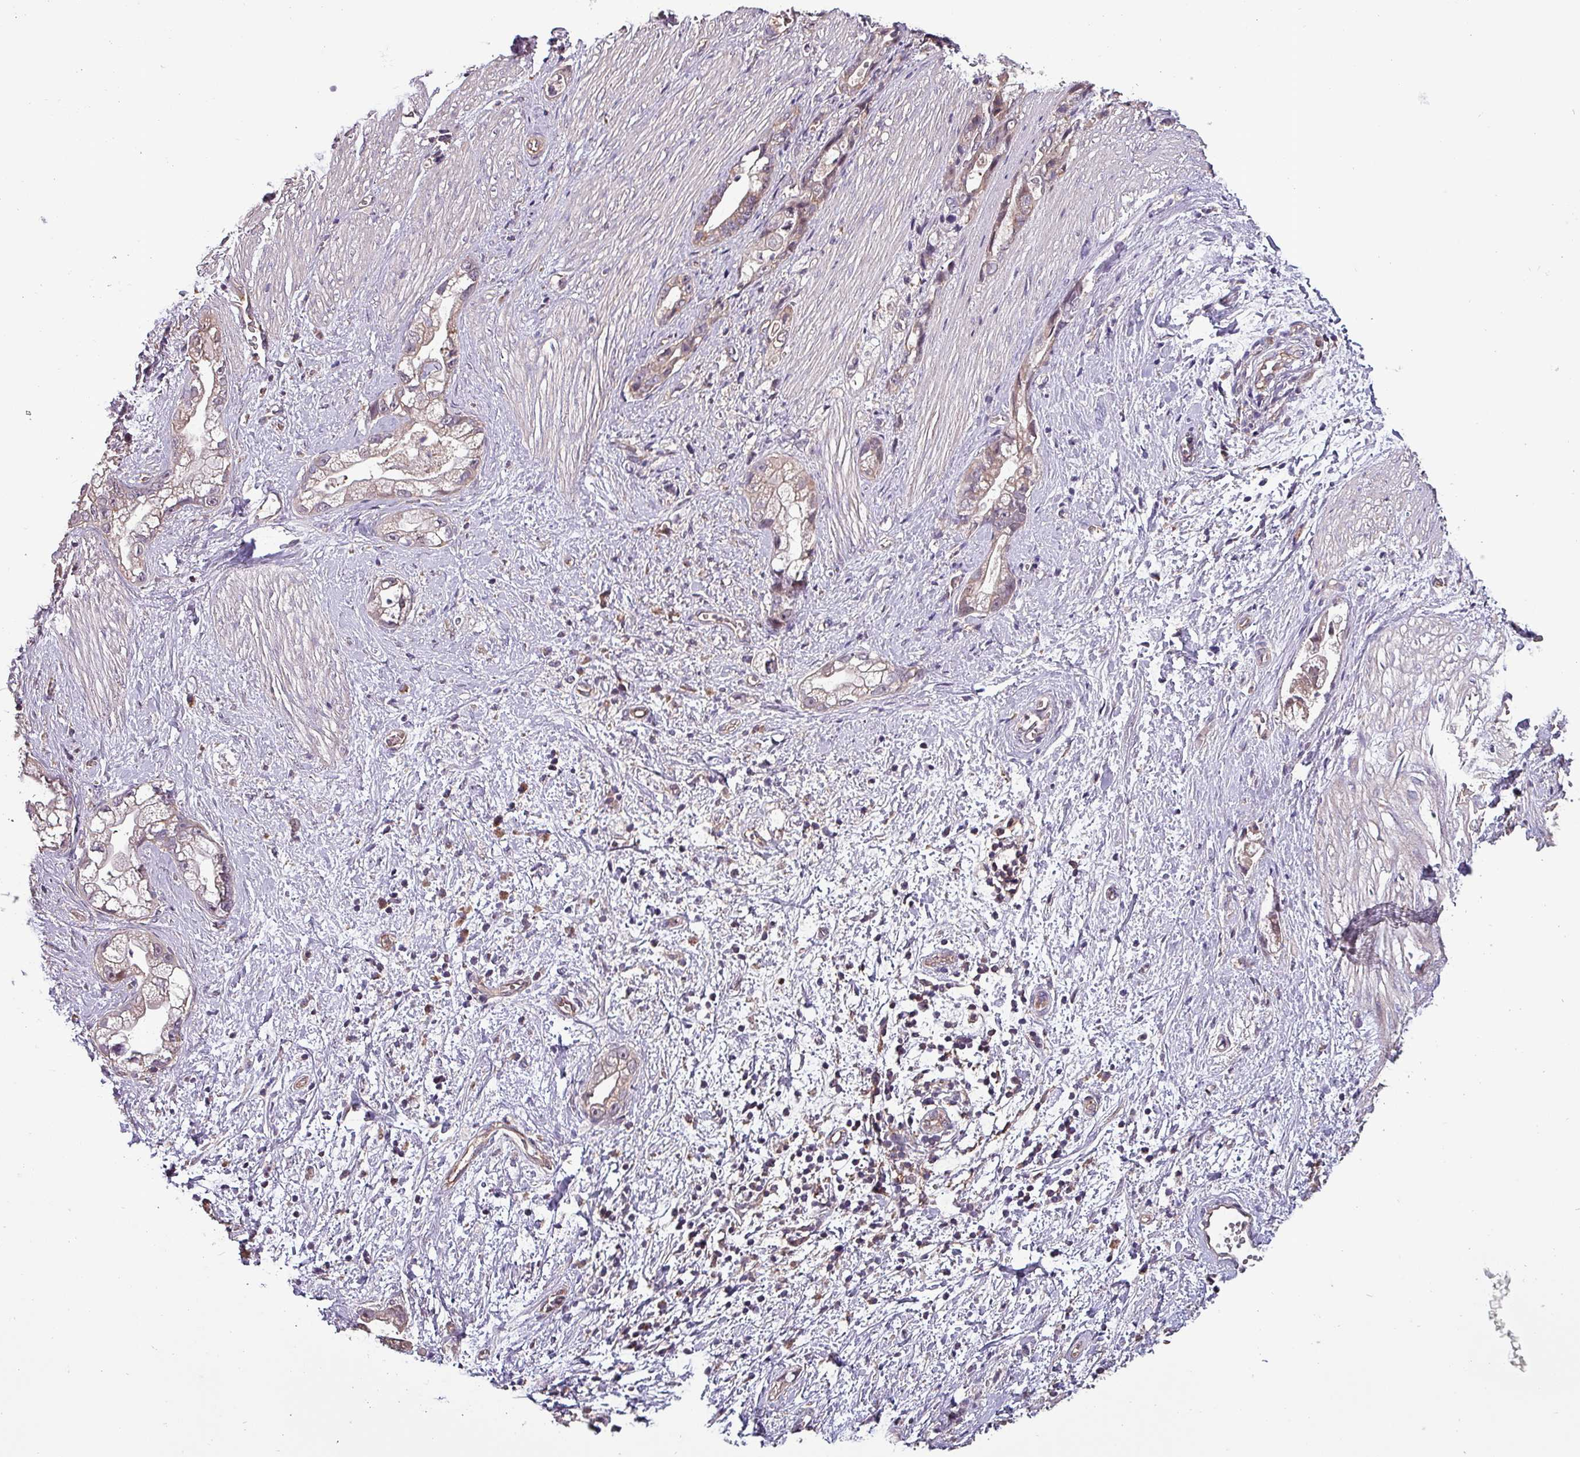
{"staining": {"intensity": "weak", "quantity": "<25%", "location": "cytoplasmic/membranous"}, "tissue": "stomach cancer", "cell_type": "Tumor cells", "image_type": "cancer", "snomed": [{"axis": "morphology", "description": "Adenocarcinoma, NOS"}, {"axis": "topography", "description": "Stomach"}], "caption": "An IHC photomicrograph of stomach cancer is shown. There is no staining in tumor cells of stomach cancer.", "gene": "PAFAH1B2", "patient": {"sex": "male", "age": 55}}